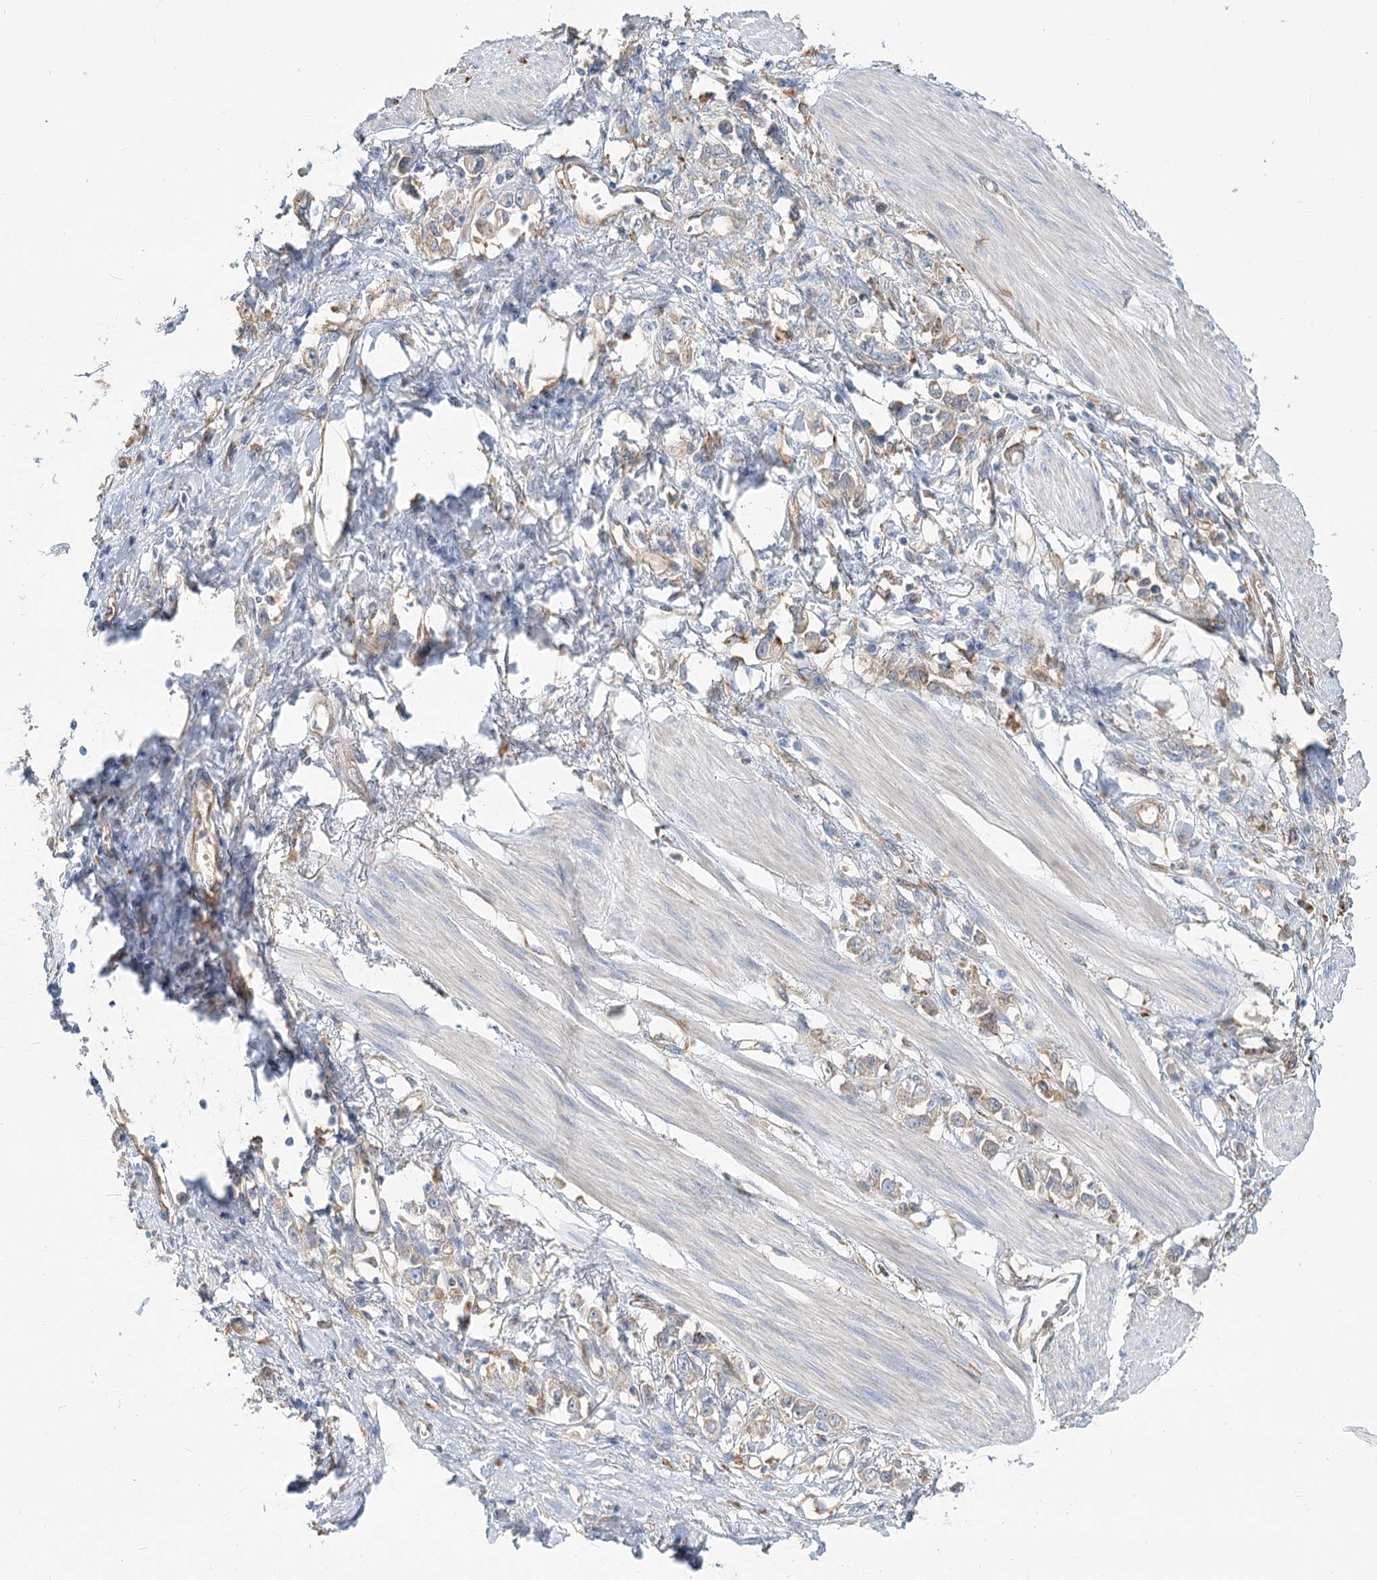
{"staining": {"intensity": "negative", "quantity": "none", "location": "none"}, "tissue": "stomach cancer", "cell_type": "Tumor cells", "image_type": "cancer", "snomed": [{"axis": "morphology", "description": "Adenocarcinoma, NOS"}, {"axis": "topography", "description": "Stomach"}], "caption": "Immunohistochemistry (IHC) of human stomach cancer (adenocarcinoma) displays no expression in tumor cells.", "gene": "GUSB", "patient": {"sex": "female", "age": 76}}